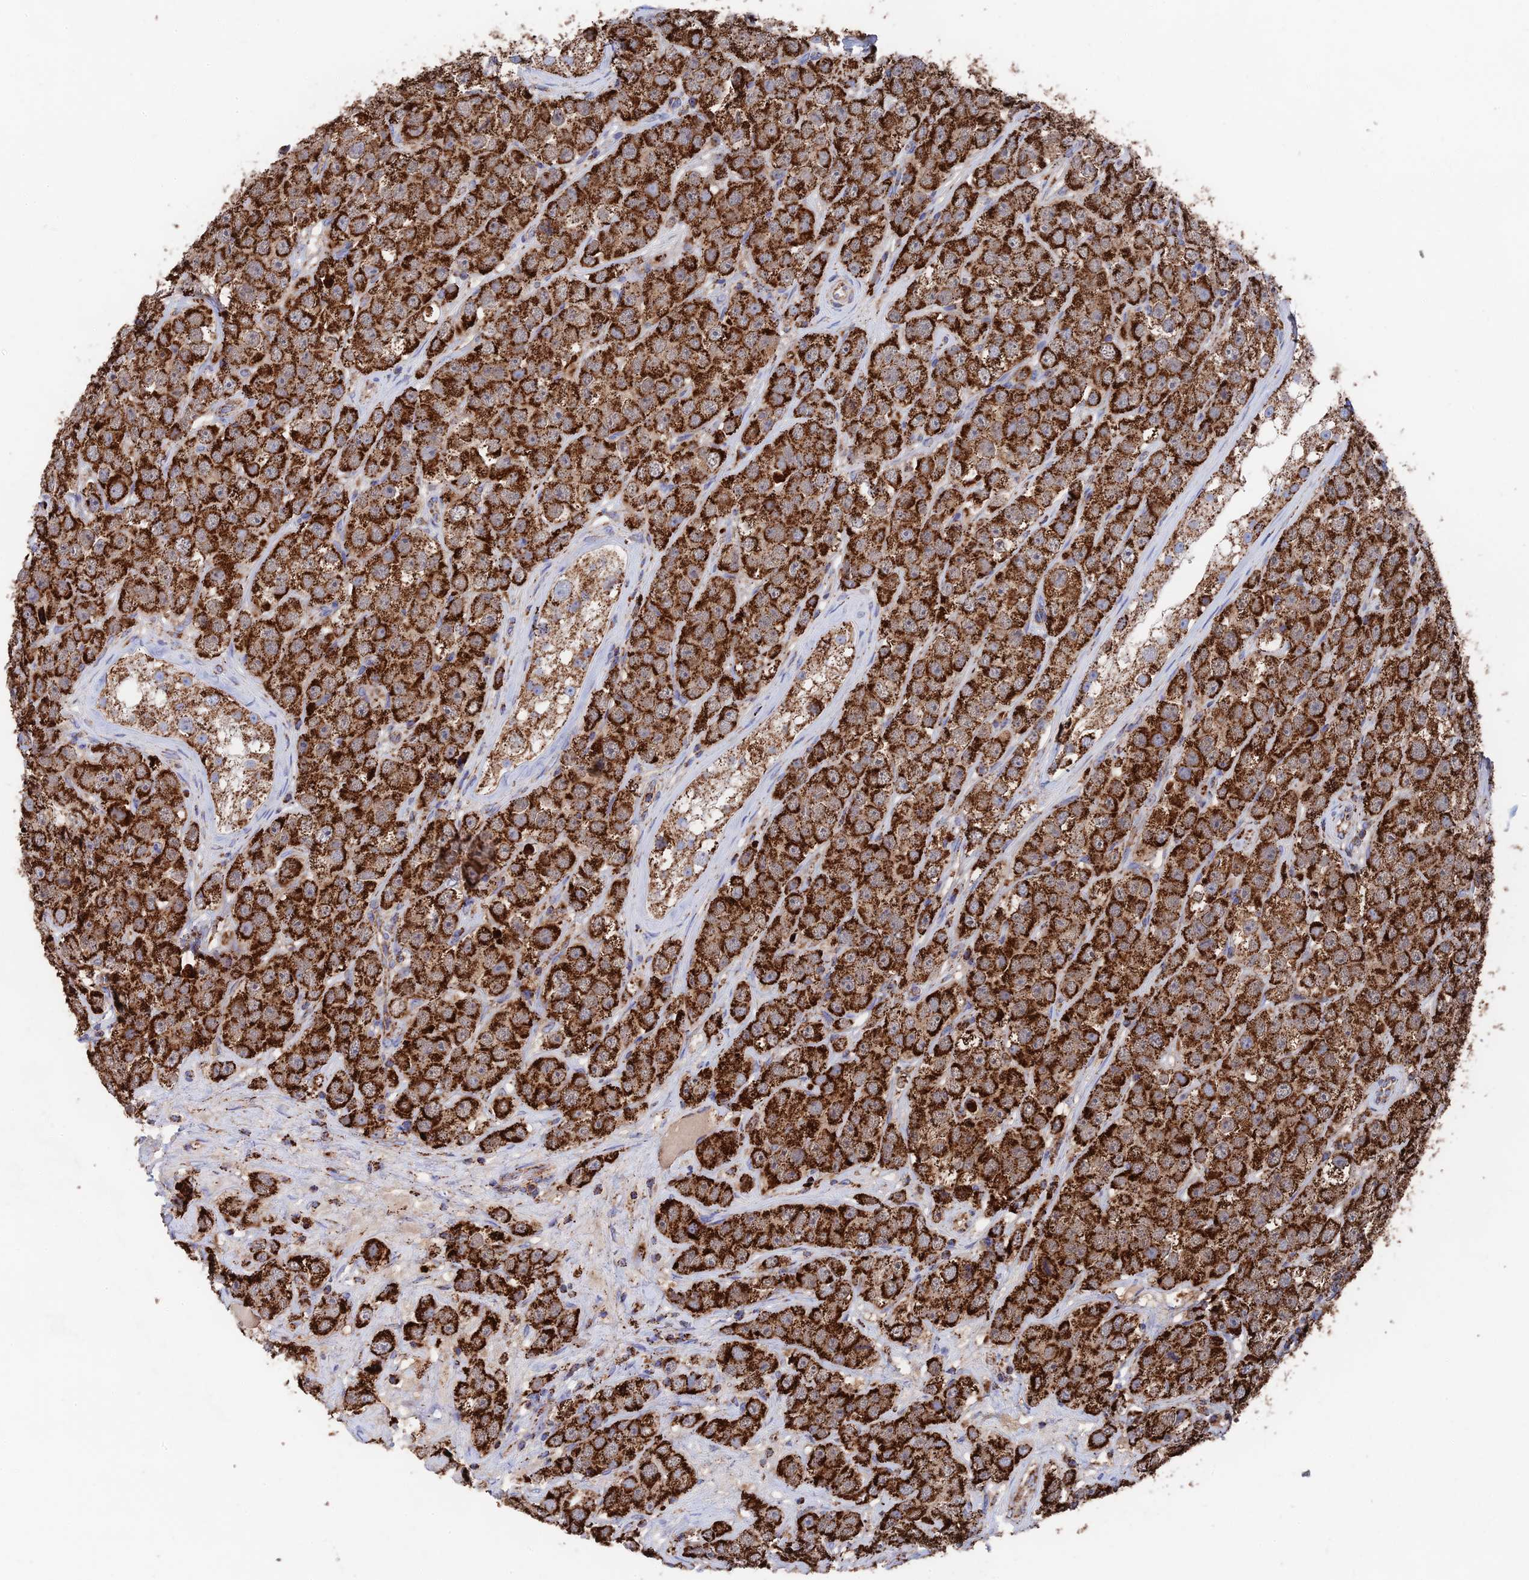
{"staining": {"intensity": "strong", "quantity": ">75%", "location": "cytoplasmic/membranous"}, "tissue": "testis cancer", "cell_type": "Tumor cells", "image_type": "cancer", "snomed": [{"axis": "morphology", "description": "Seminoma, NOS"}, {"axis": "topography", "description": "Testis"}], "caption": "IHC (DAB) staining of human testis seminoma exhibits strong cytoplasmic/membranous protein expression in approximately >75% of tumor cells. The protein is shown in brown color, while the nuclei are stained blue.", "gene": "HAUS8", "patient": {"sex": "male", "age": 28}}